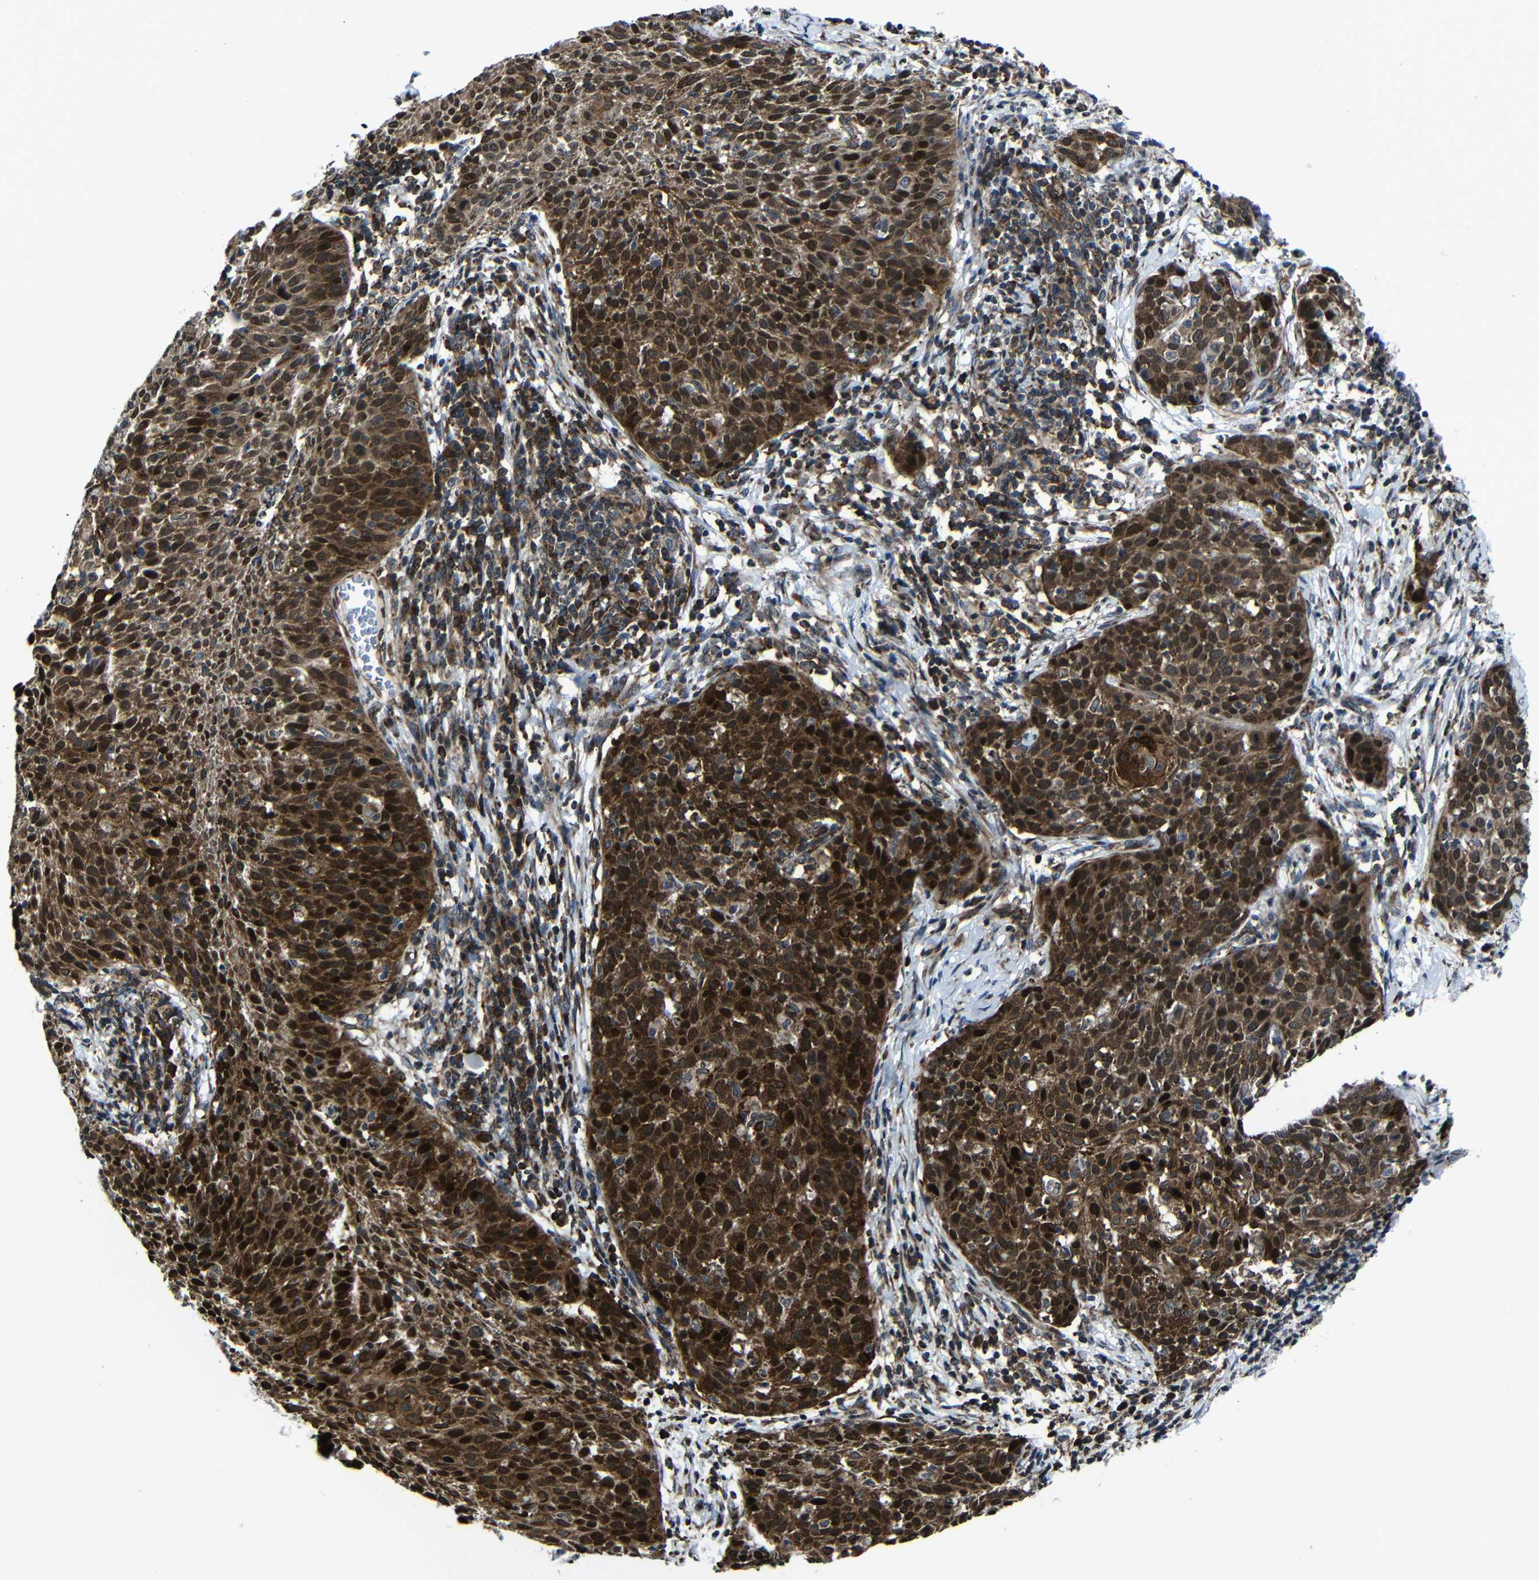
{"staining": {"intensity": "strong", "quantity": ">75%", "location": "cytoplasmic/membranous,nuclear"}, "tissue": "cervical cancer", "cell_type": "Tumor cells", "image_type": "cancer", "snomed": [{"axis": "morphology", "description": "Squamous cell carcinoma, NOS"}, {"axis": "topography", "description": "Cervix"}], "caption": "Squamous cell carcinoma (cervical) stained for a protein (brown) displays strong cytoplasmic/membranous and nuclear positive positivity in approximately >75% of tumor cells.", "gene": "KIAA0513", "patient": {"sex": "female", "age": 38}}